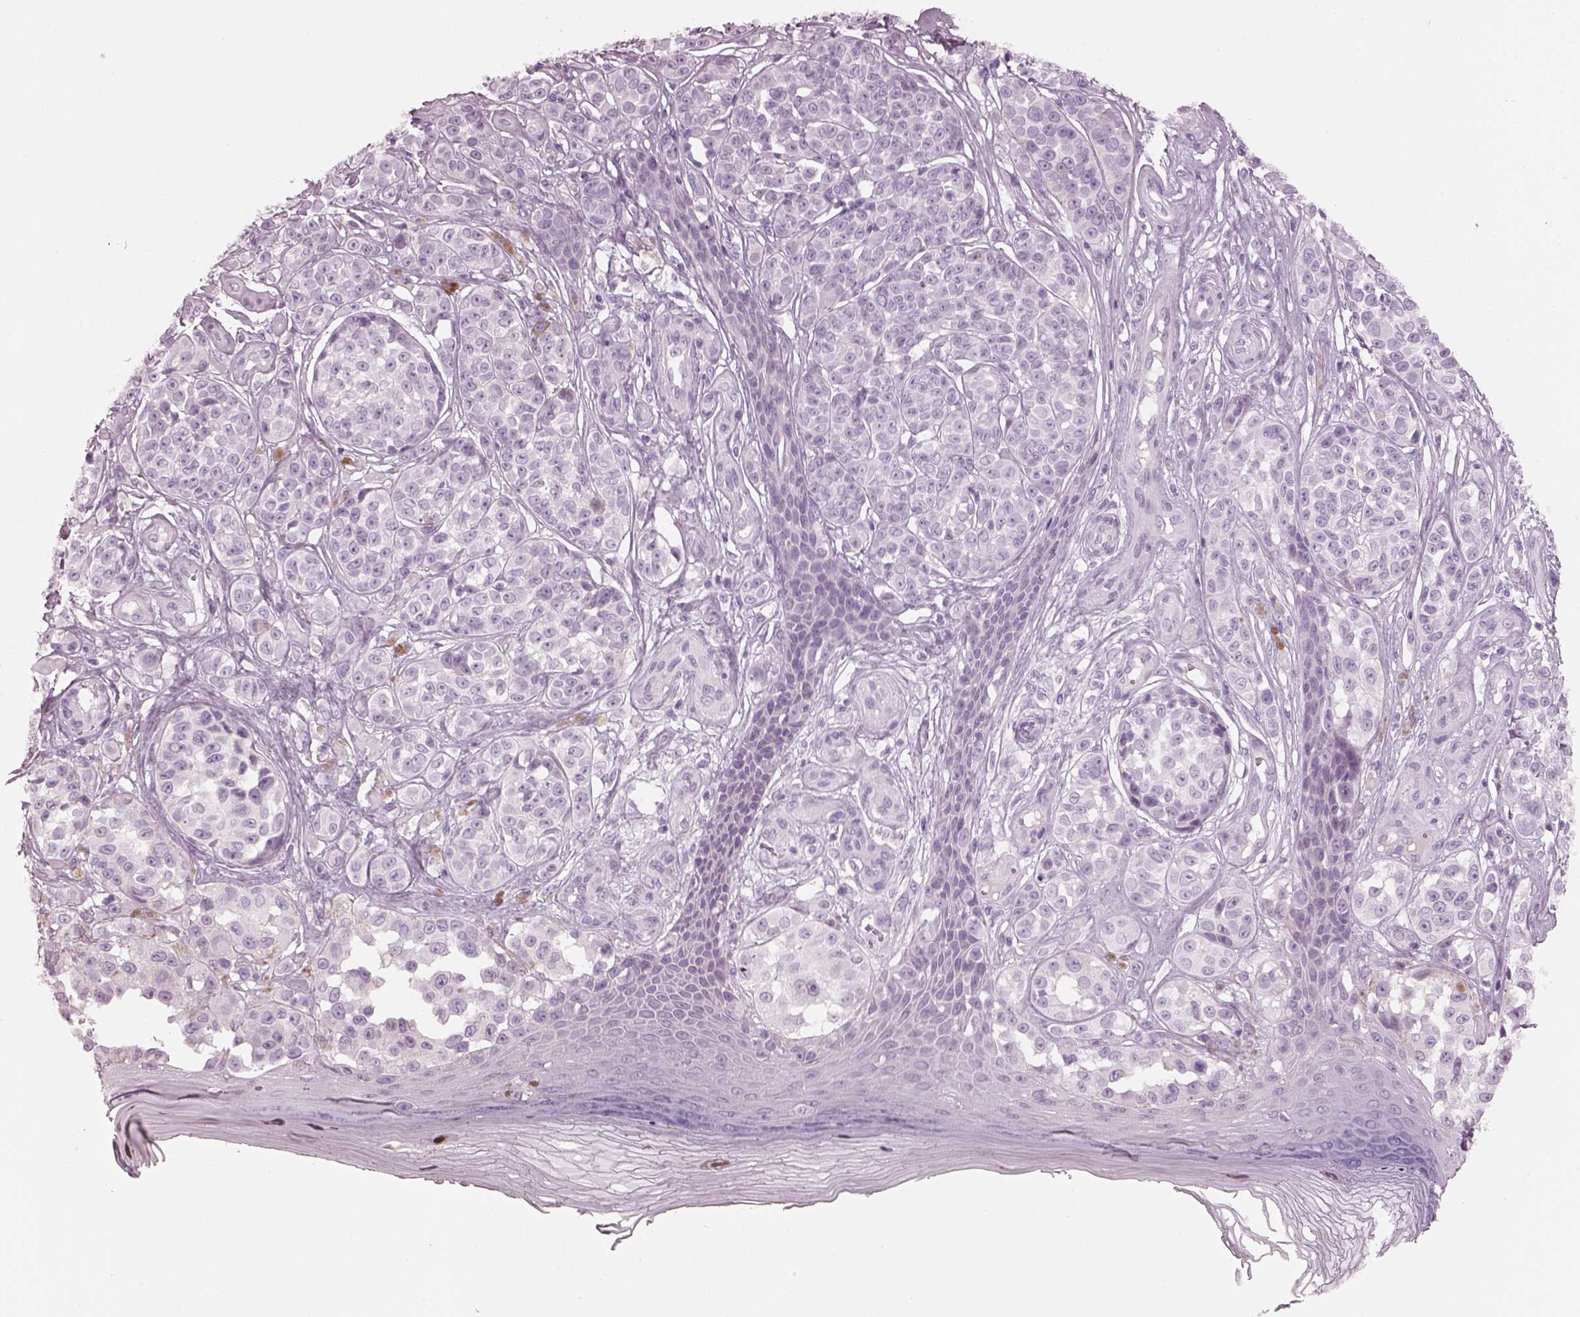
{"staining": {"intensity": "negative", "quantity": "none", "location": "none"}, "tissue": "melanoma", "cell_type": "Tumor cells", "image_type": "cancer", "snomed": [{"axis": "morphology", "description": "Malignant melanoma, NOS"}, {"axis": "topography", "description": "Skin"}], "caption": "Tumor cells are negative for brown protein staining in malignant melanoma. (DAB immunohistochemistry visualized using brightfield microscopy, high magnification).", "gene": "HYDIN", "patient": {"sex": "female", "age": 90}}